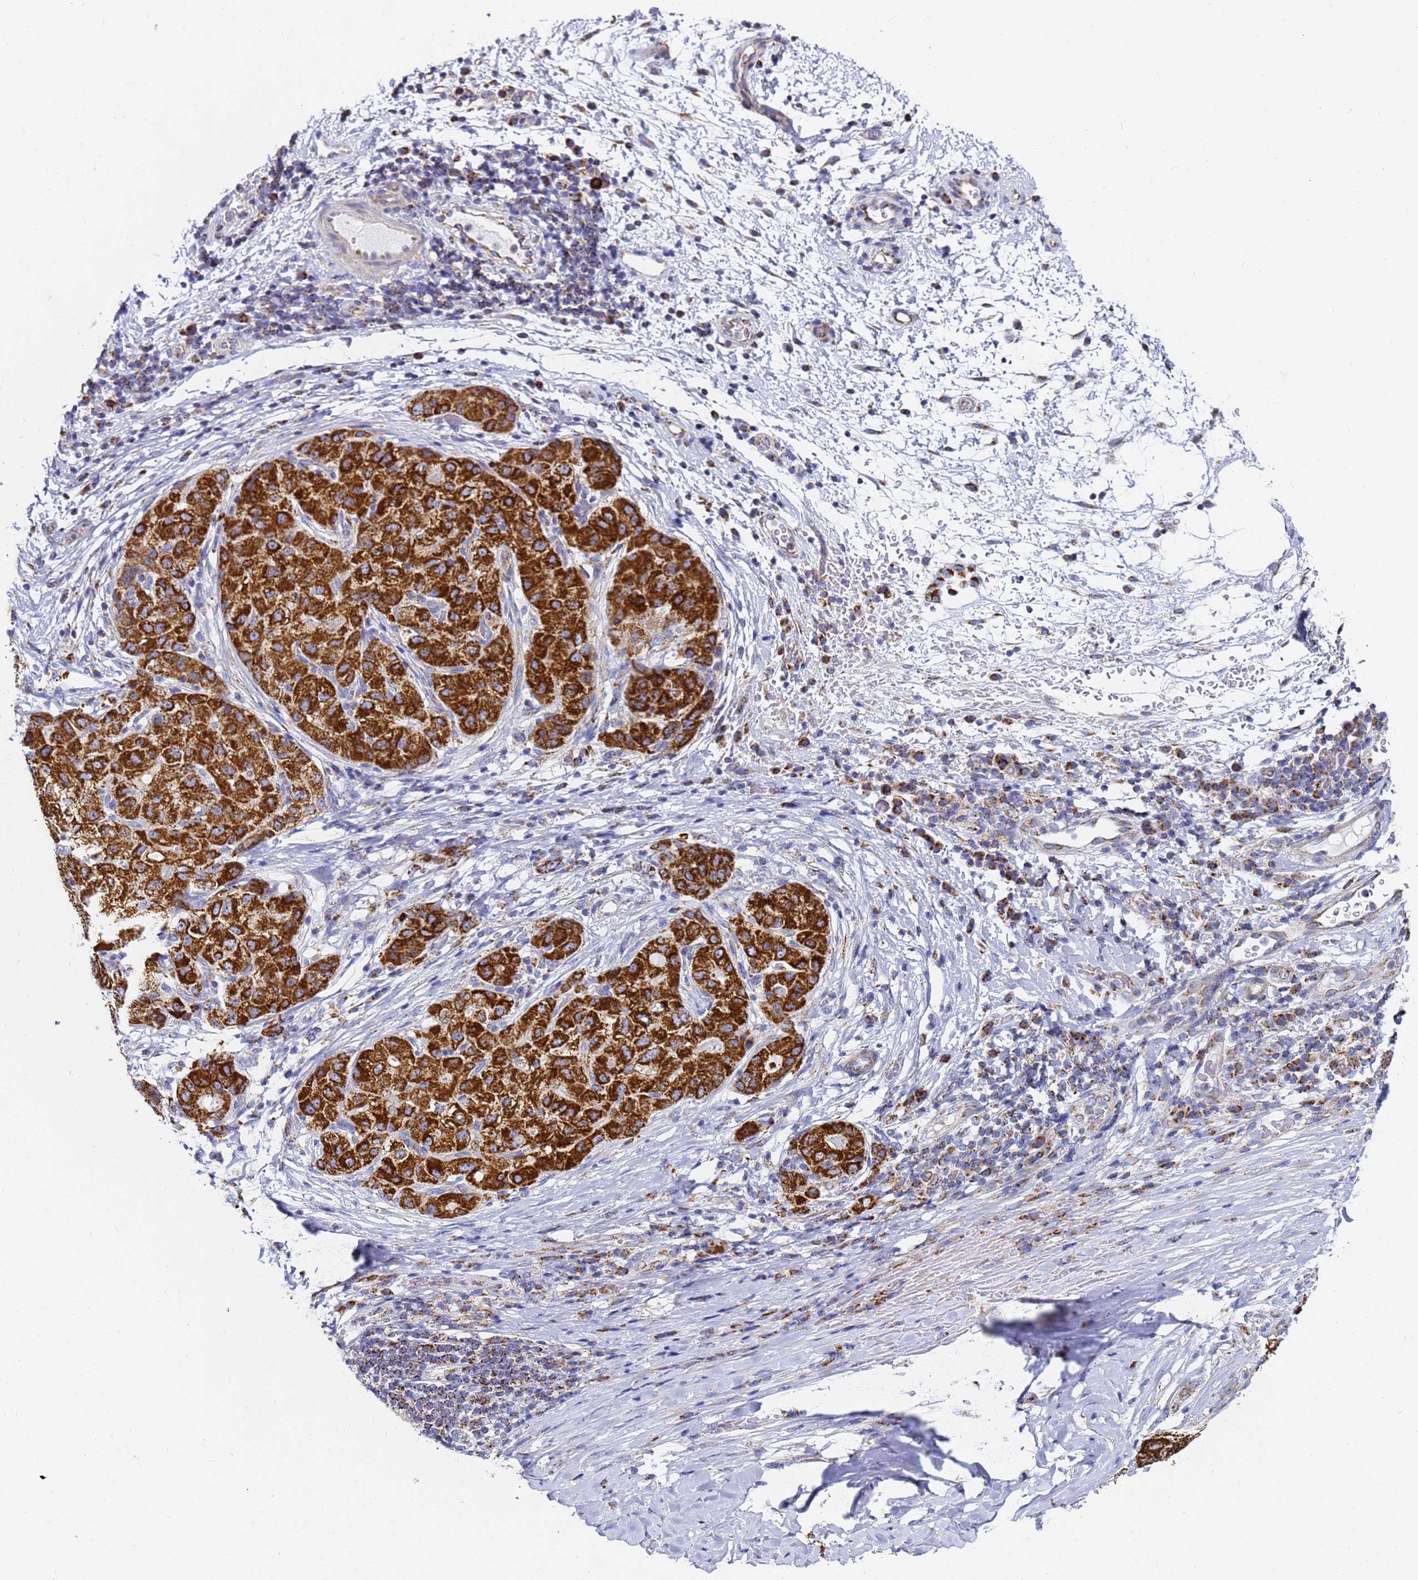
{"staining": {"intensity": "strong", "quantity": ">75%", "location": "cytoplasmic/membranous"}, "tissue": "liver cancer", "cell_type": "Tumor cells", "image_type": "cancer", "snomed": [{"axis": "morphology", "description": "Carcinoma, Hepatocellular, NOS"}, {"axis": "topography", "description": "Liver"}], "caption": "Immunohistochemical staining of hepatocellular carcinoma (liver) displays high levels of strong cytoplasmic/membranous protein expression in approximately >75% of tumor cells. The staining was performed using DAB (3,3'-diaminobenzidine), with brown indicating positive protein expression. Nuclei are stained blue with hematoxylin.", "gene": "CNIH4", "patient": {"sex": "male", "age": 80}}